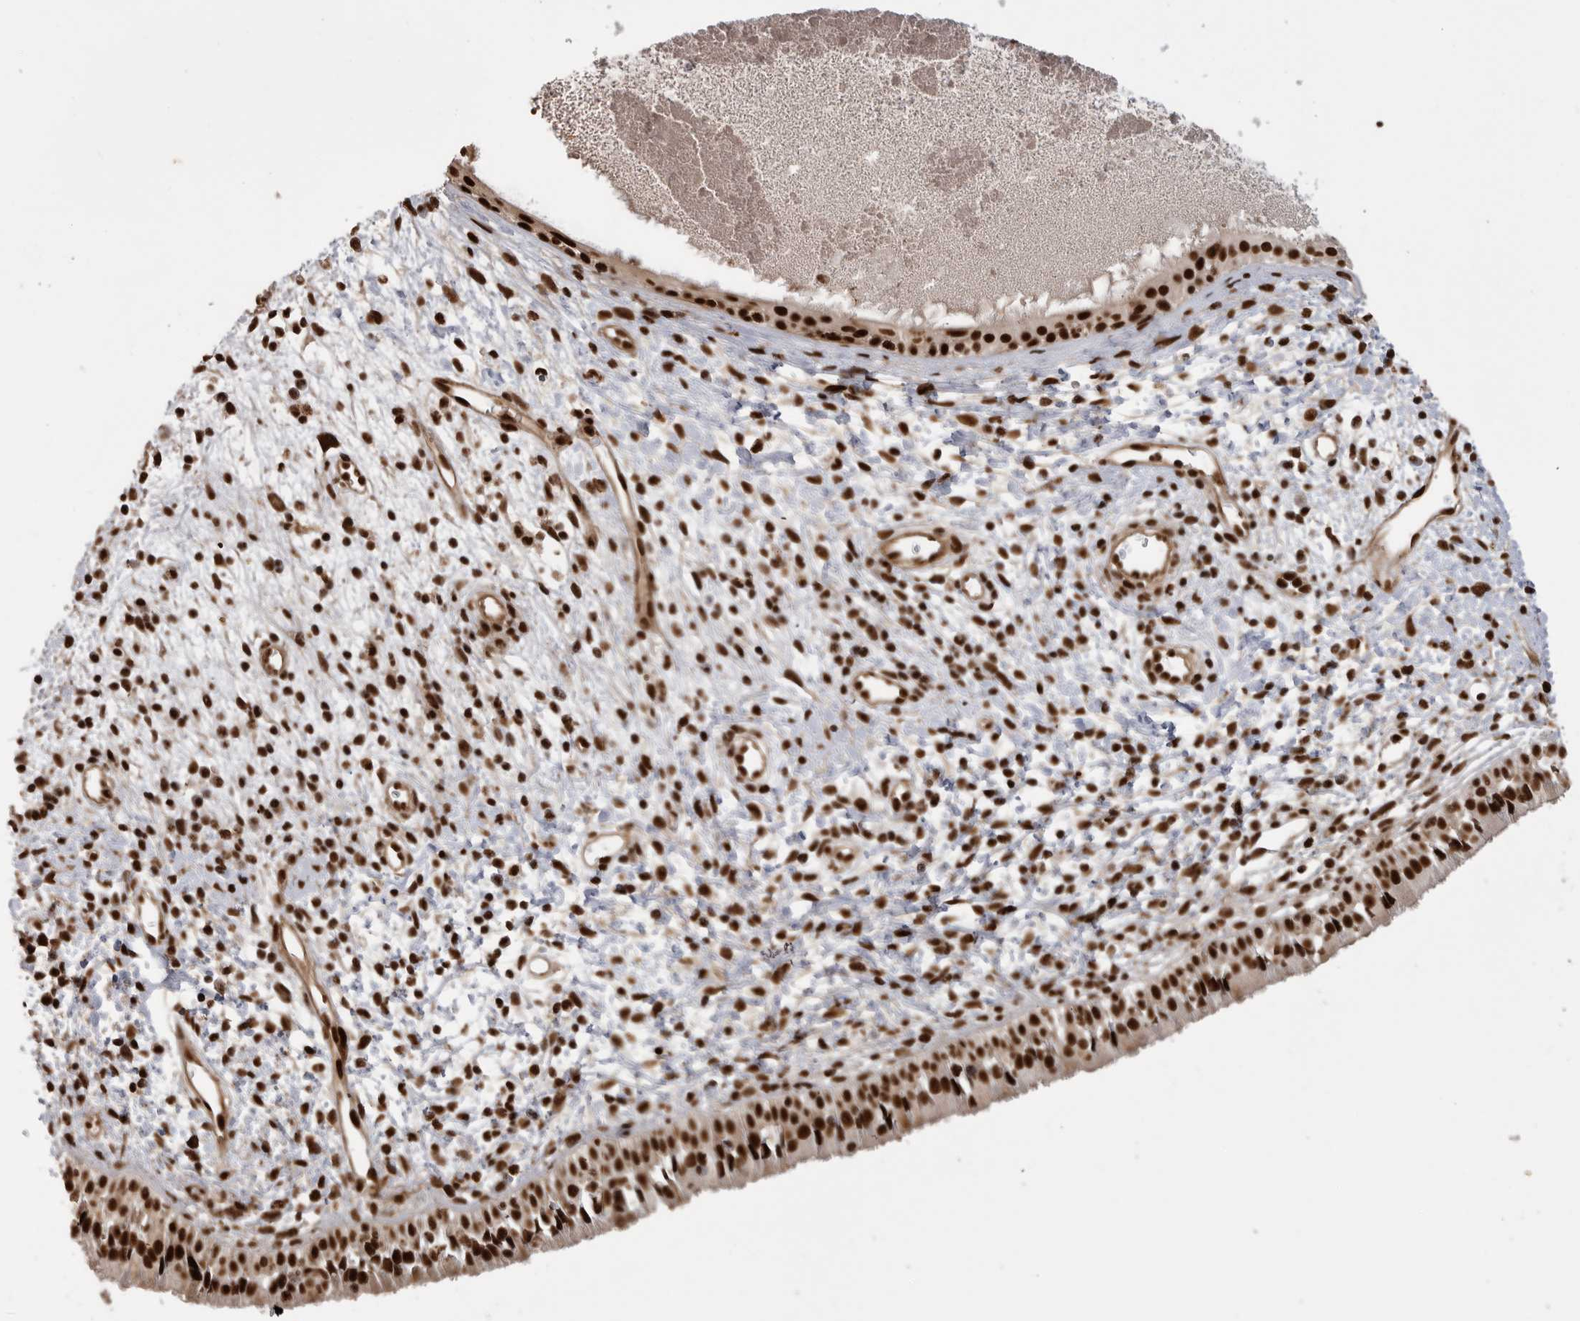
{"staining": {"intensity": "strong", "quantity": ">75%", "location": "nuclear"}, "tissue": "nasopharynx", "cell_type": "Respiratory epithelial cells", "image_type": "normal", "snomed": [{"axis": "morphology", "description": "Normal tissue, NOS"}, {"axis": "topography", "description": "Nasopharynx"}], "caption": "Human nasopharynx stained for a protein (brown) demonstrates strong nuclear positive expression in about >75% of respiratory epithelial cells.", "gene": "PPP1R8", "patient": {"sex": "male", "age": 22}}